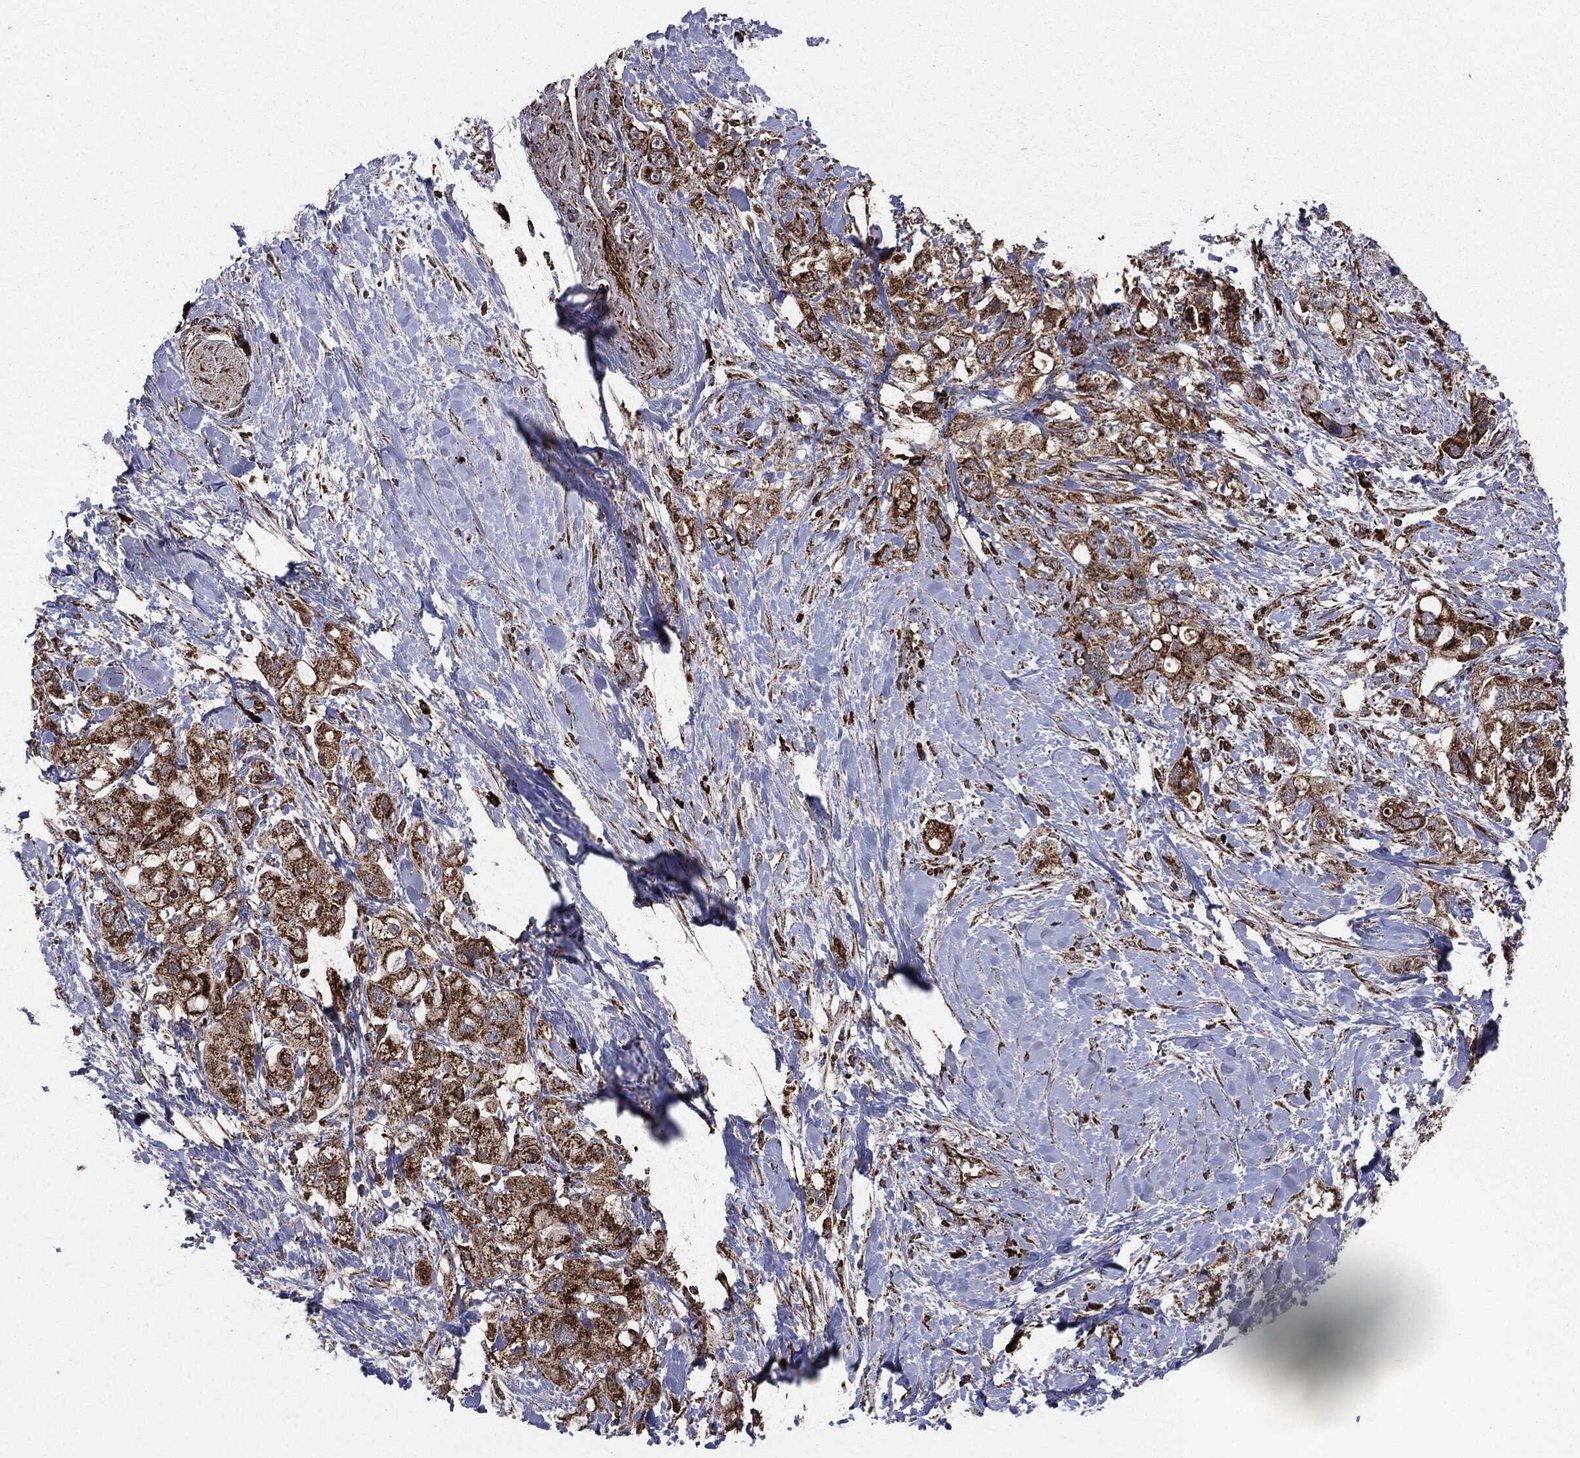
{"staining": {"intensity": "strong", "quantity": ">75%", "location": "cytoplasmic/membranous"}, "tissue": "pancreatic cancer", "cell_type": "Tumor cells", "image_type": "cancer", "snomed": [{"axis": "morphology", "description": "Adenocarcinoma, NOS"}, {"axis": "topography", "description": "Pancreas"}], "caption": "This micrograph reveals immunohistochemistry staining of pancreatic cancer, with high strong cytoplasmic/membranous staining in about >75% of tumor cells.", "gene": "MAP2K1", "patient": {"sex": "female", "age": 56}}